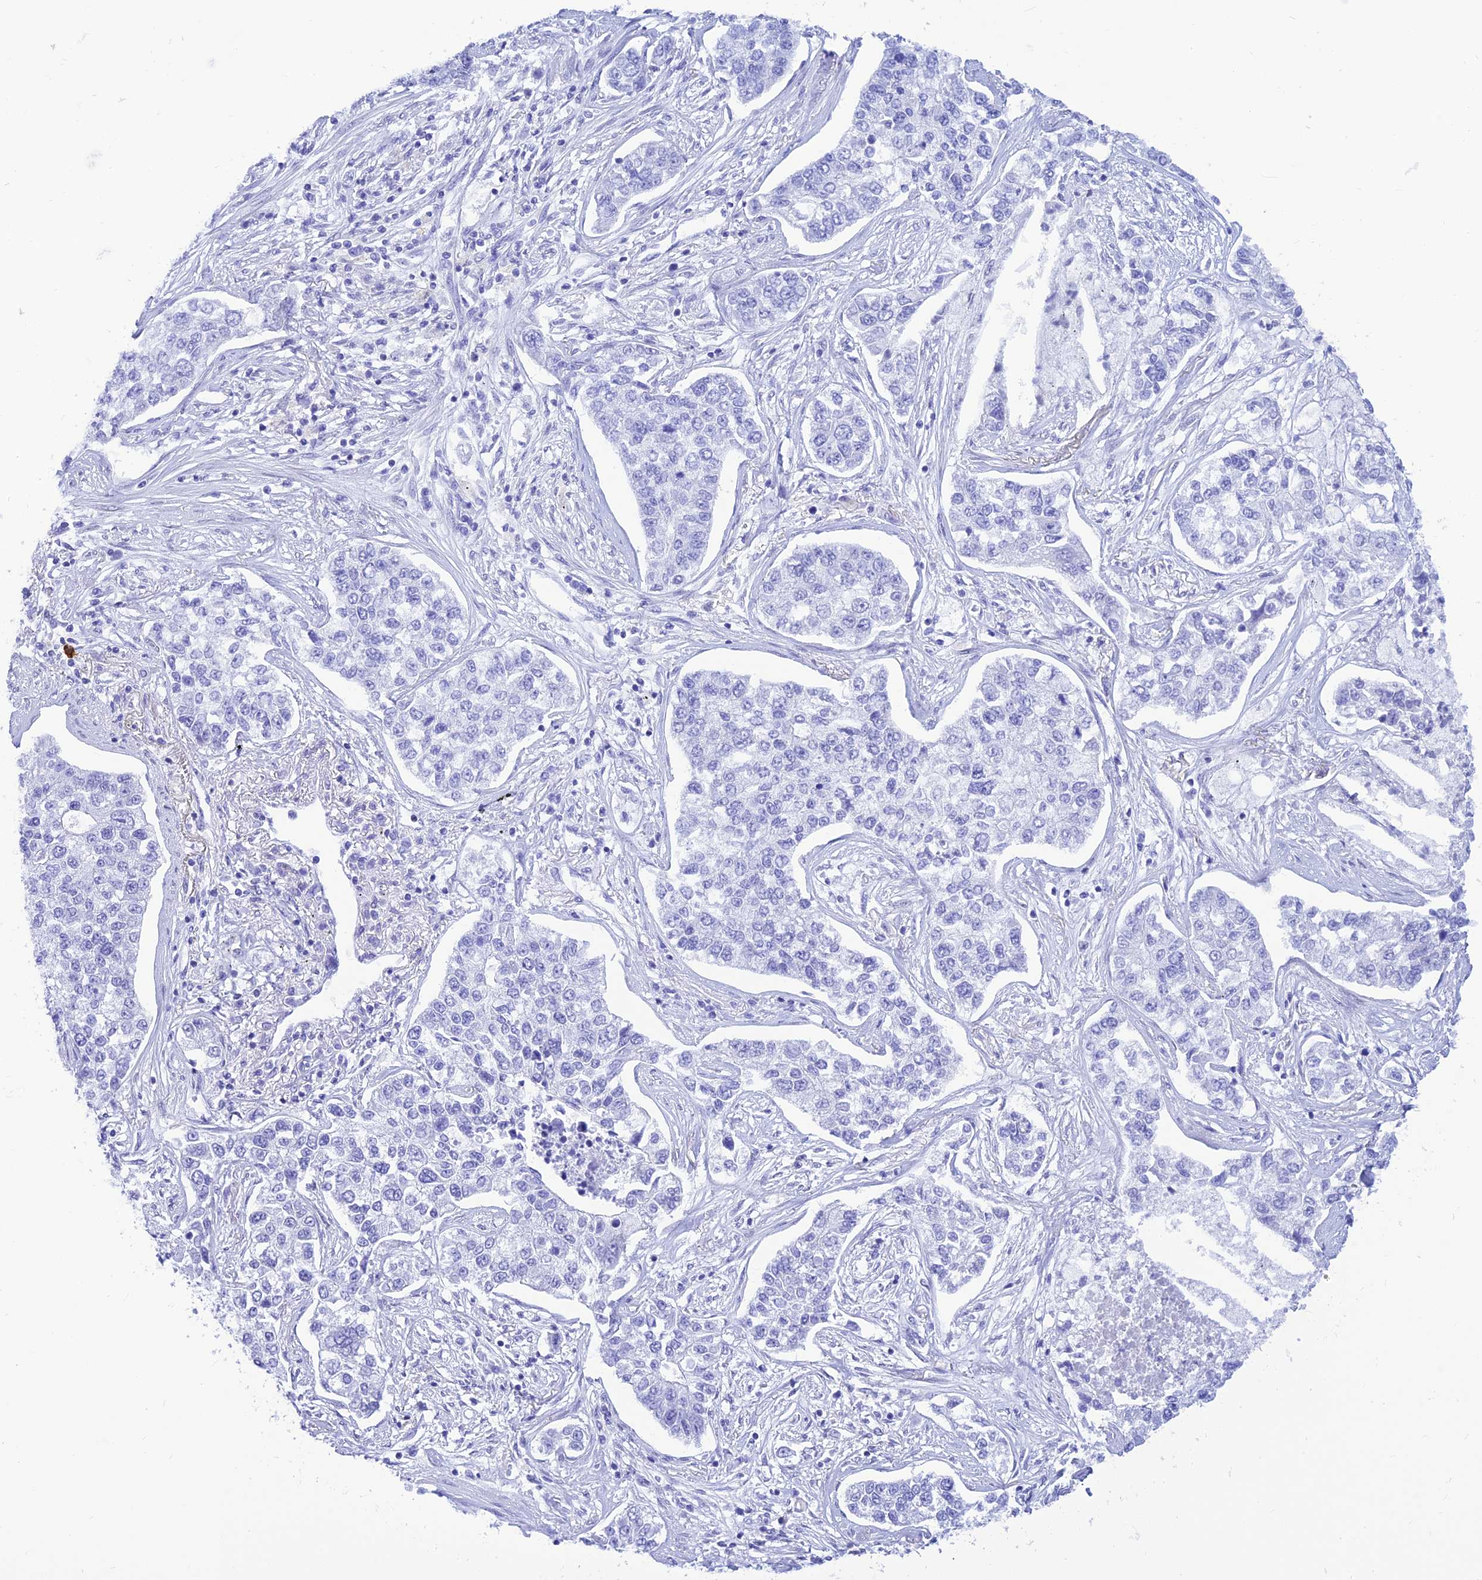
{"staining": {"intensity": "negative", "quantity": "none", "location": "none"}, "tissue": "lung cancer", "cell_type": "Tumor cells", "image_type": "cancer", "snomed": [{"axis": "morphology", "description": "Adenocarcinoma, NOS"}, {"axis": "topography", "description": "Lung"}], "caption": "Lung cancer was stained to show a protein in brown. There is no significant staining in tumor cells. (Stains: DAB IHC with hematoxylin counter stain, Microscopy: brightfield microscopy at high magnification).", "gene": "PRNP", "patient": {"sex": "male", "age": 49}}